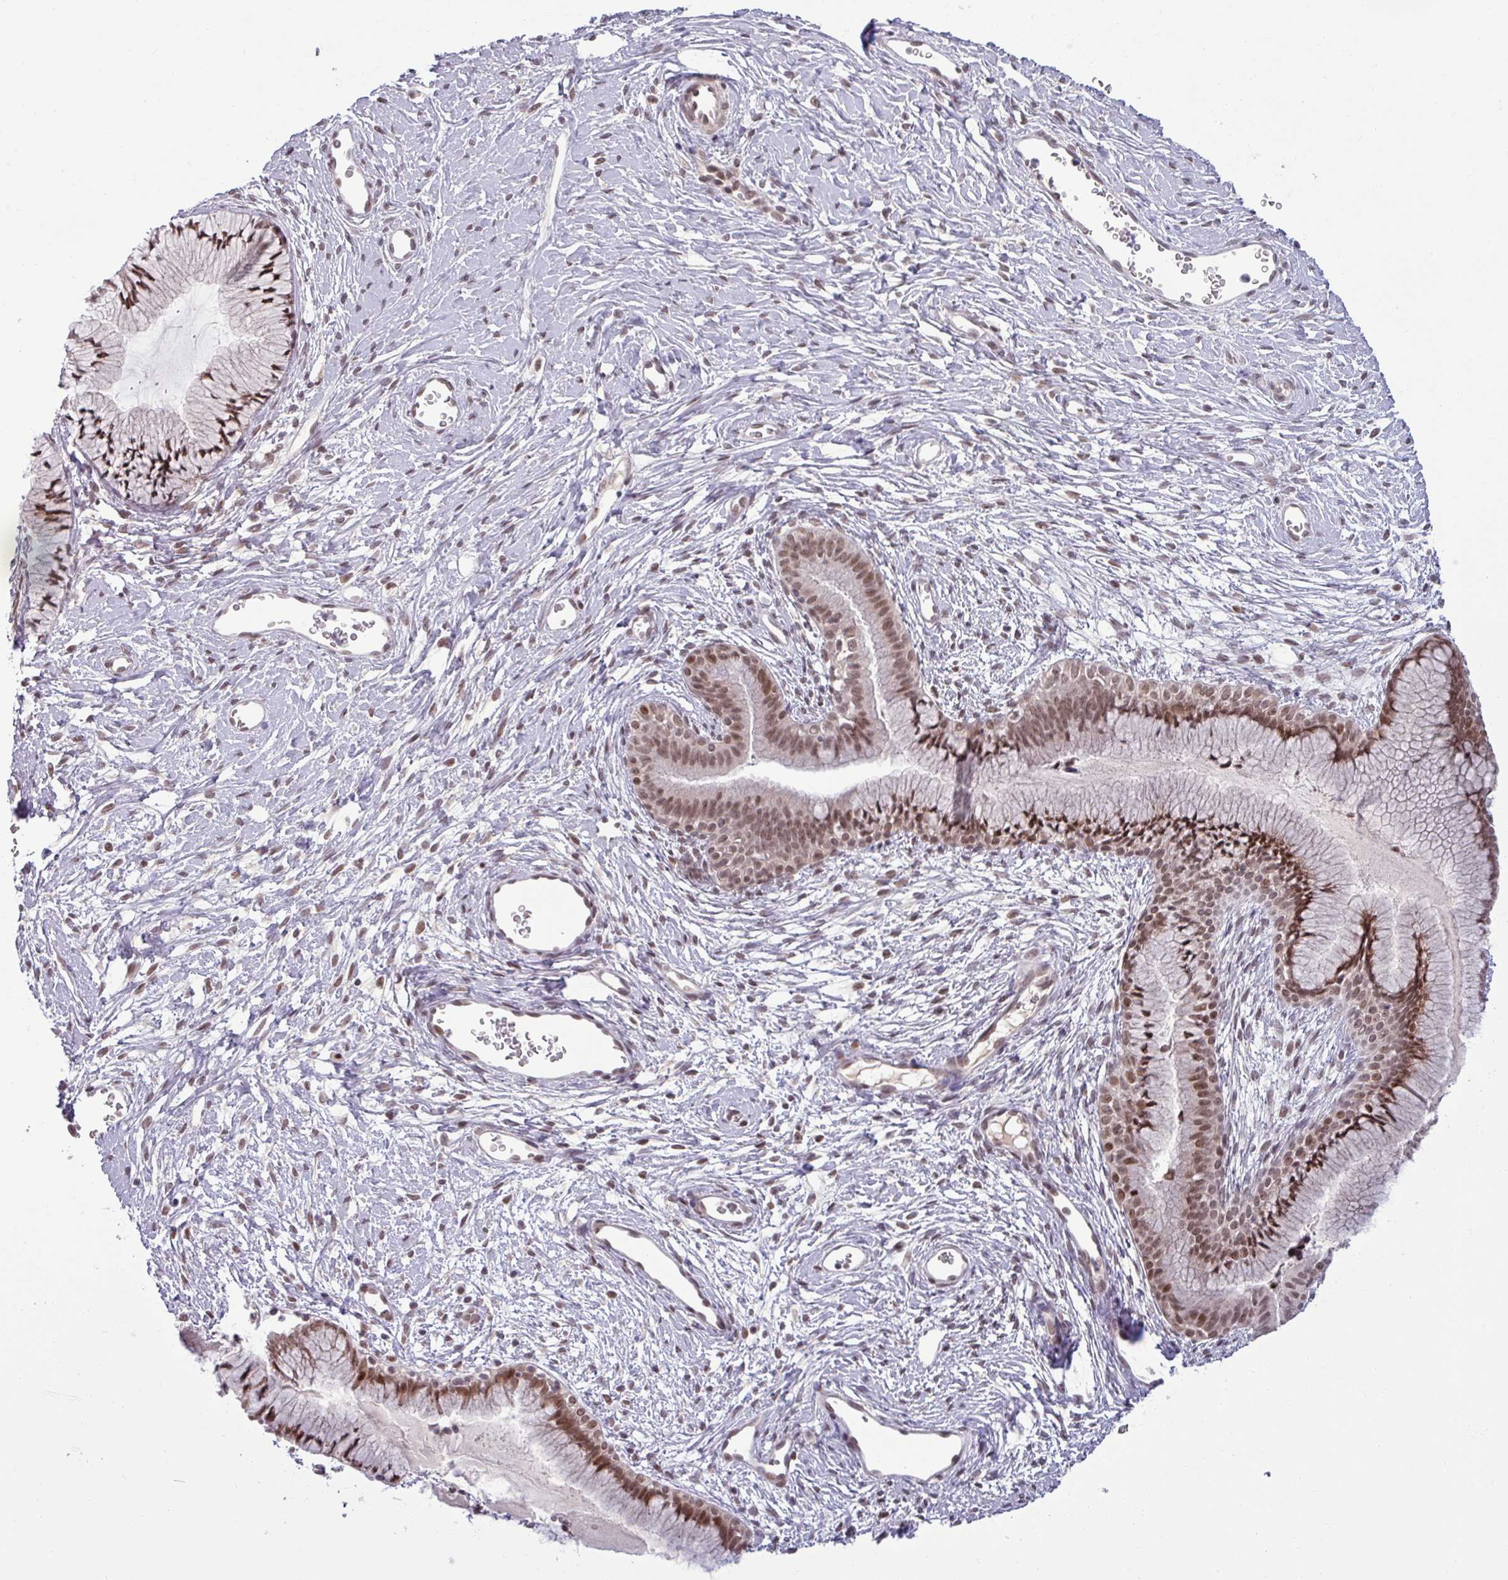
{"staining": {"intensity": "strong", "quantity": ">75%", "location": "nuclear"}, "tissue": "cervix", "cell_type": "Glandular cells", "image_type": "normal", "snomed": [{"axis": "morphology", "description": "Normal tissue, NOS"}, {"axis": "topography", "description": "Cervix"}], "caption": "This is an image of immunohistochemistry (IHC) staining of unremarkable cervix, which shows strong staining in the nuclear of glandular cells.", "gene": "PTPN20", "patient": {"sex": "female", "age": 42}}